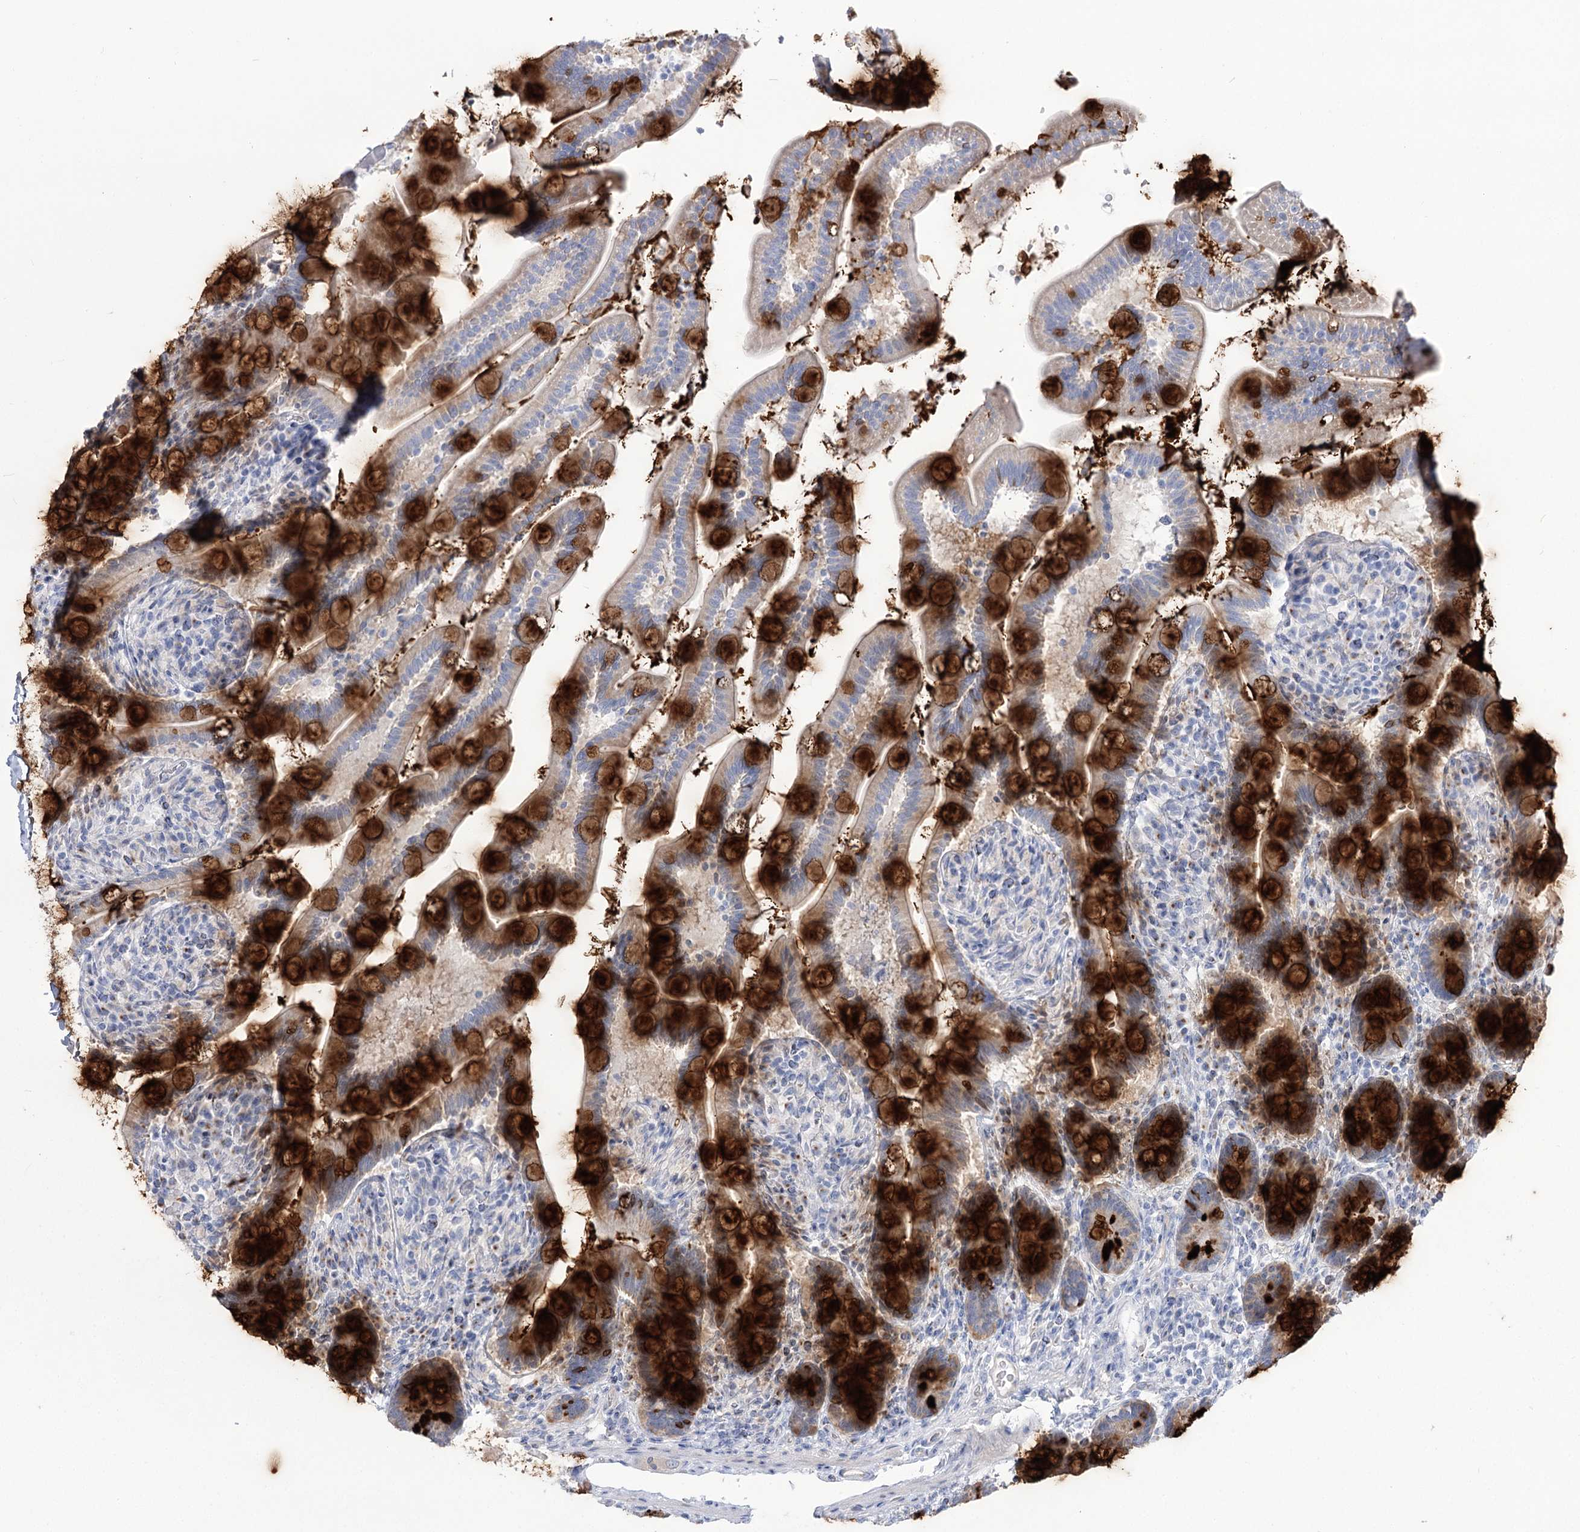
{"staining": {"intensity": "strong", "quantity": ">75%", "location": "cytoplasmic/membranous"}, "tissue": "small intestine", "cell_type": "Glandular cells", "image_type": "normal", "snomed": [{"axis": "morphology", "description": "Normal tissue, NOS"}, {"axis": "topography", "description": "Small intestine"}], "caption": "Immunohistochemistry (IHC) of normal small intestine demonstrates high levels of strong cytoplasmic/membranous positivity in approximately >75% of glandular cells.", "gene": "SUOX", "patient": {"sex": "female", "age": 64}}